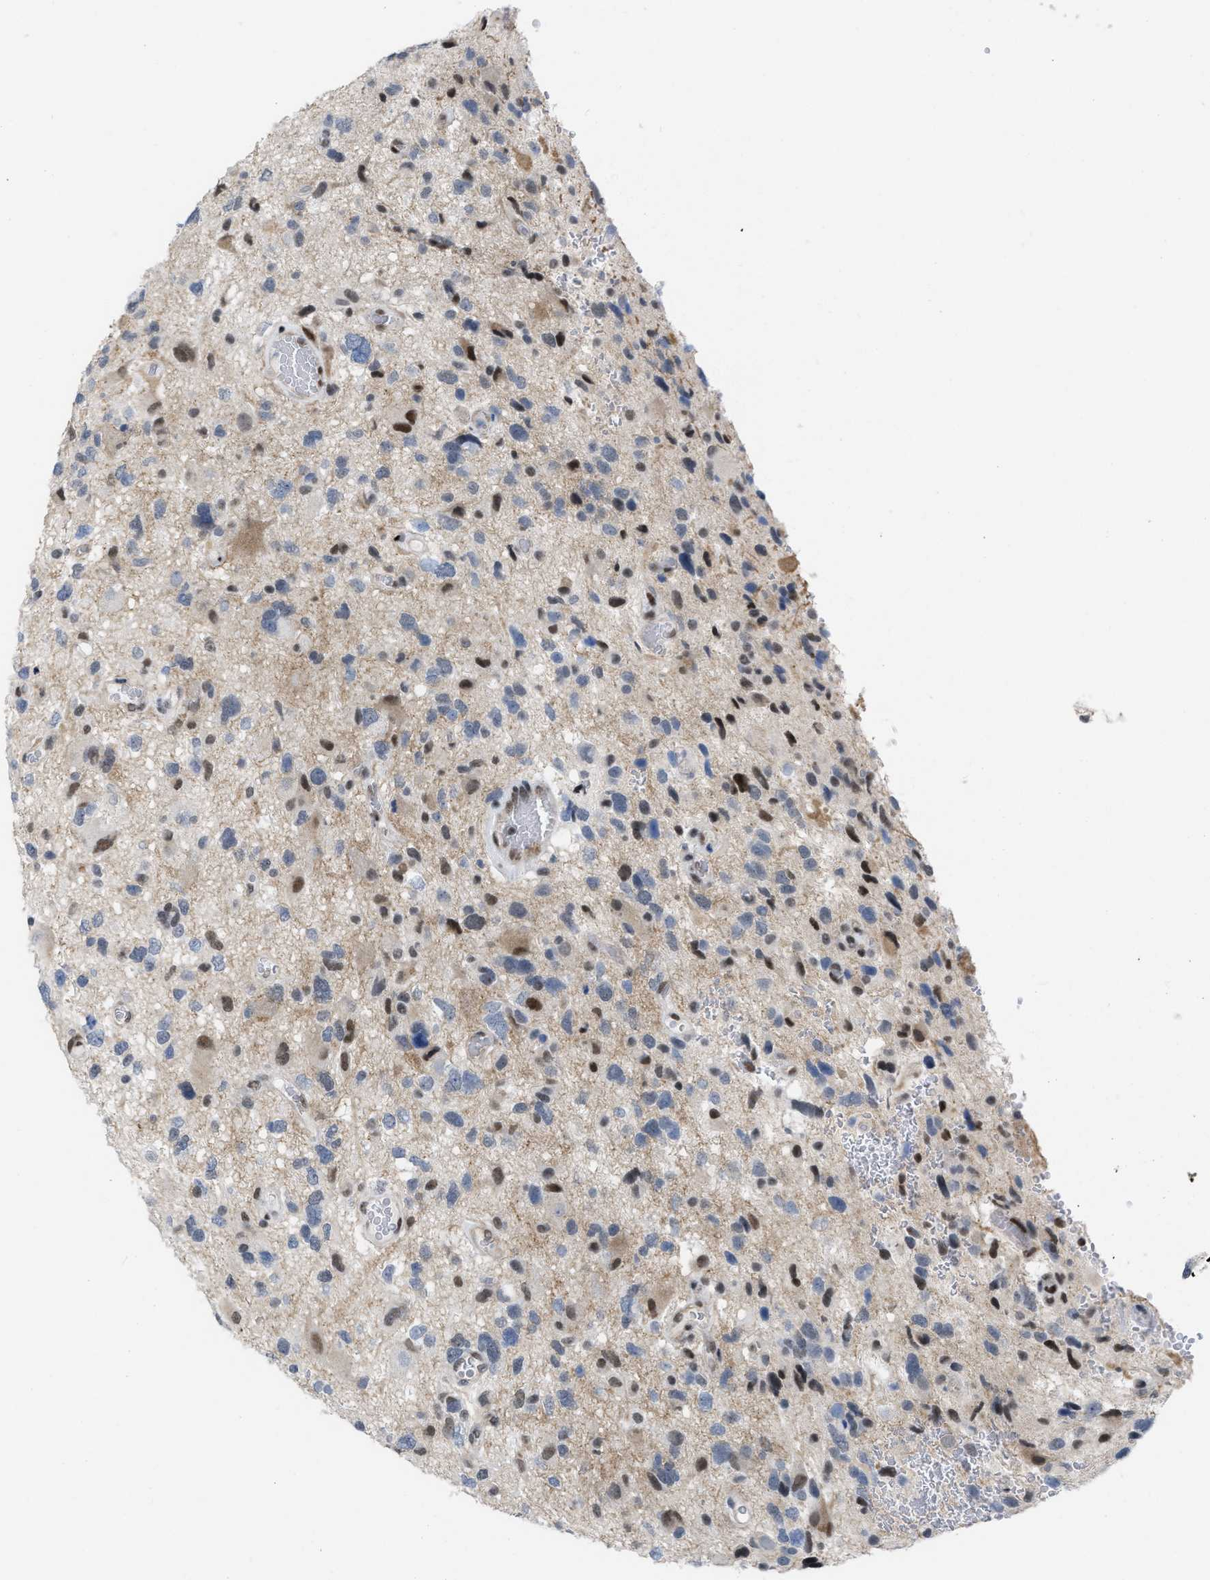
{"staining": {"intensity": "moderate", "quantity": "<25%", "location": "nuclear"}, "tissue": "glioma", "cell_type": "Tumor cells", "image_type": "cancer", "snomed": [{"axis": "morphology", "description": "Glioma, malignant, High grade"}, {"axis": "topography", "description": "Brain"}], "caption": "Approximately <25% of tumor cells in malignant glioma (high-grade) exhibit moderate nuclear protein expression as visualized by brown immunohistochemical staining.", "gene": "MIER1", "patient": {"sex": "male", "age": 33}}